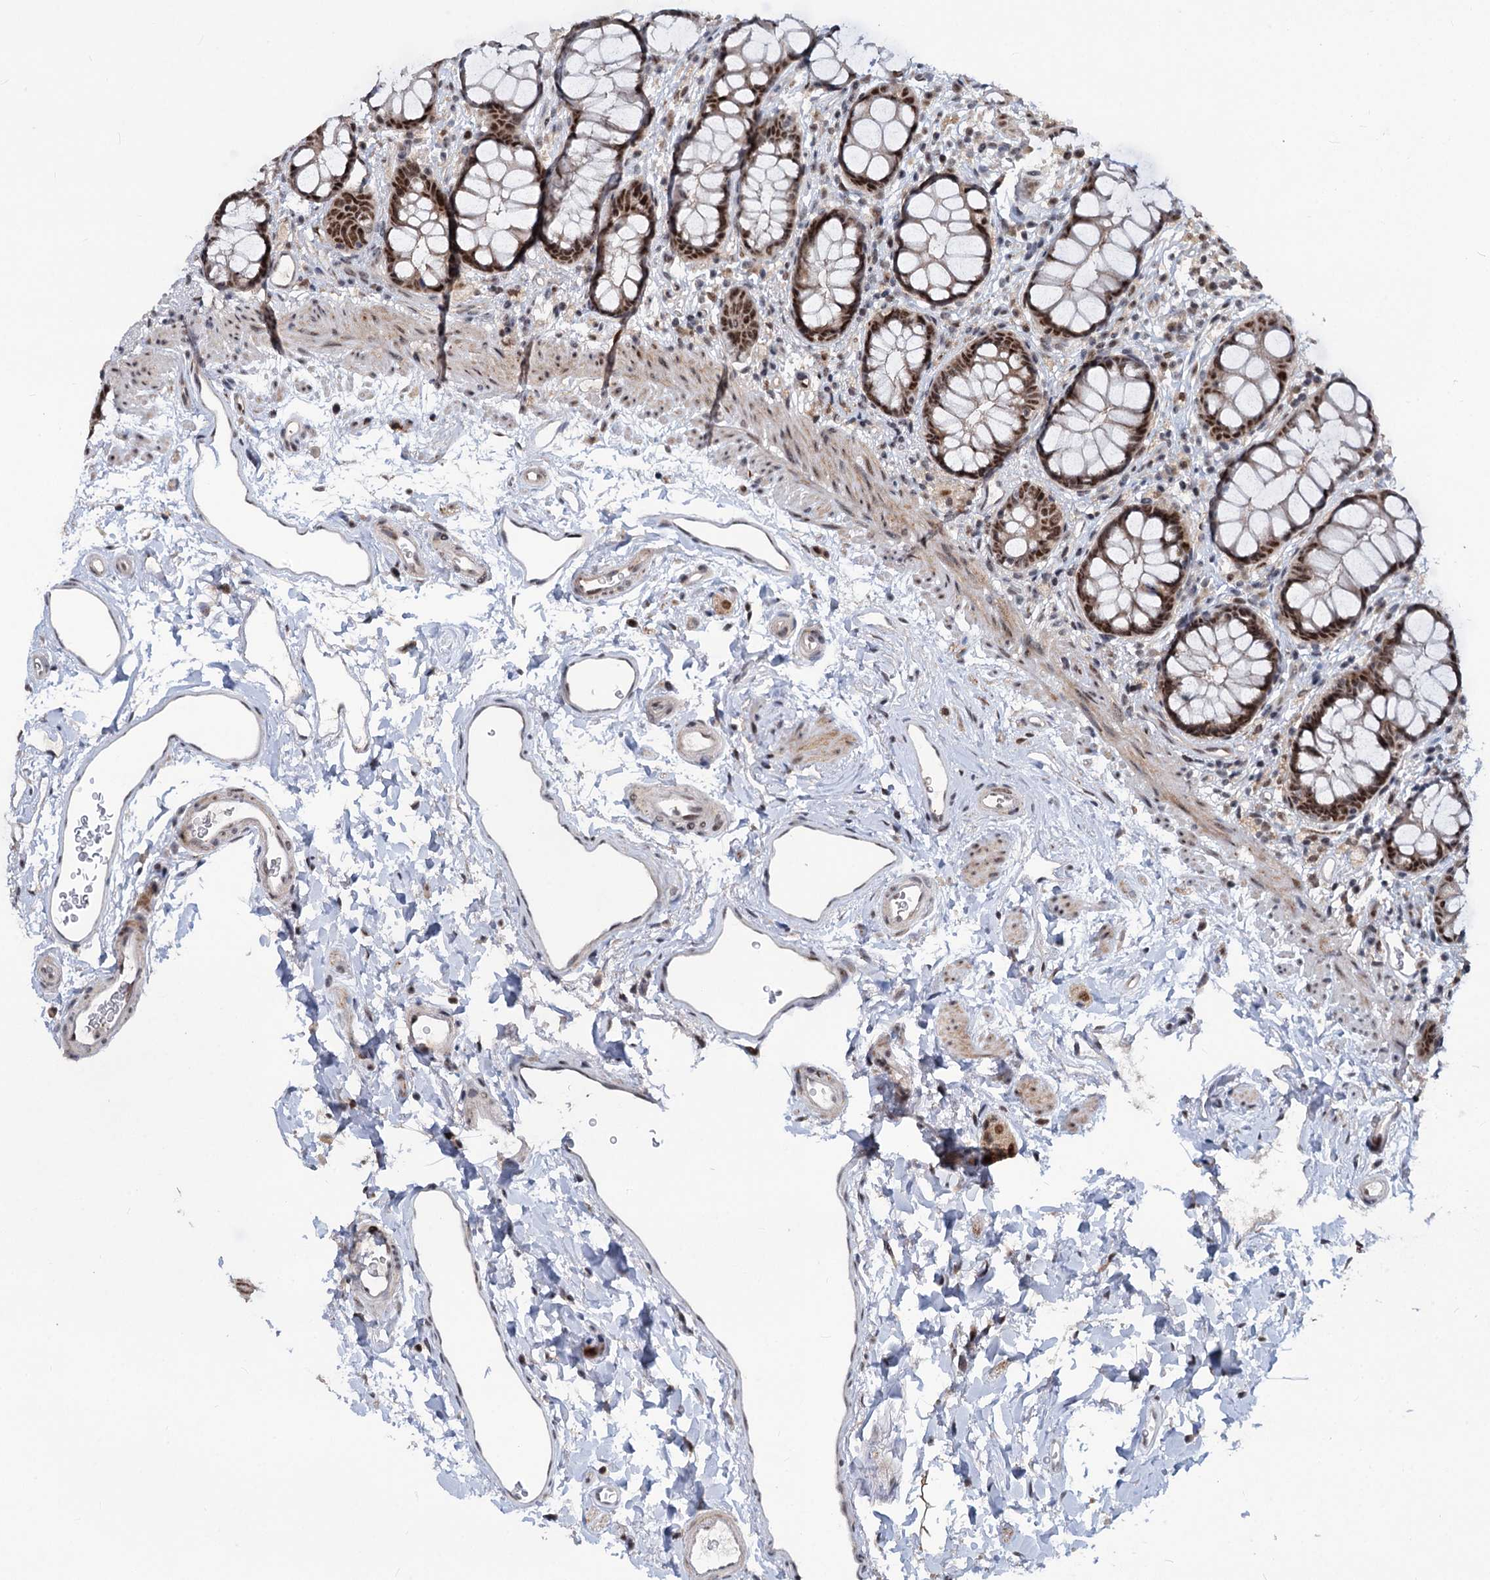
{"staining": {"intensity": "moderate", "quantity": ">75%", "location": "nuclear"}, "tissue": "rectum", "cell_type": "Glandular cells", "image_type": "normal", "snomed": [{"axis": "morphology", "description": "Normal tissue, NOS"}, {"axis": "topography", "description": "Rectum"}], "caption": "Protein staining demonstrates moderate nuclear expression in approximately >75% of glandular cells in normal rectum.", "gene": "PHF8", "patient": {"sex": "female", "age": 65}}